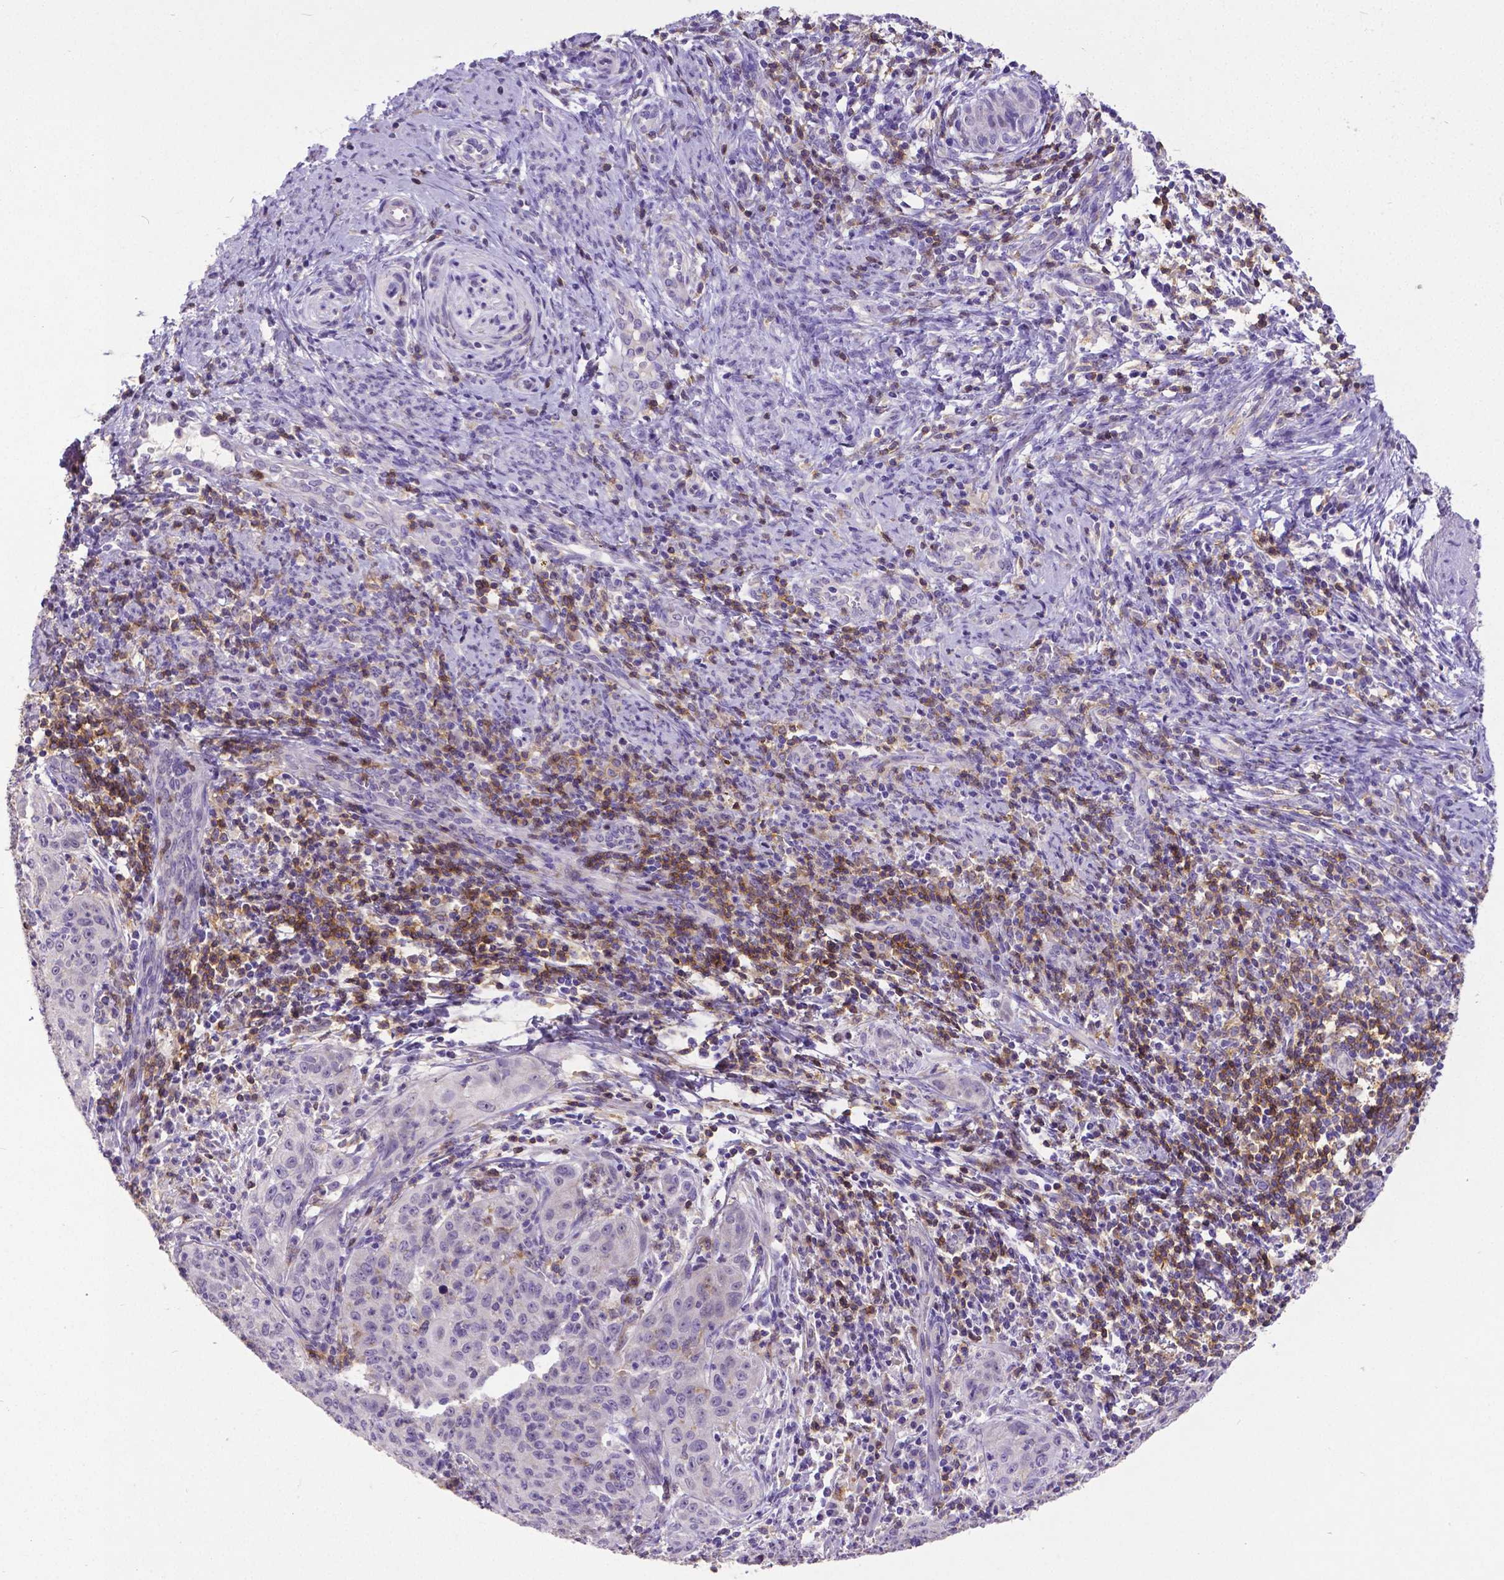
{"staining": {"intensity": "negative", "quantity": "none", "location": "none"}, "tissue": "cervical cancer", "cell_type": "Tumor cells", "image_type": "cancer", "snomed": [{"axis": "morphology", "description": "Squamous cell carcinoma, NOS"}, {"axis": "topography", "description": "Cervix"}], "caption": "High magnification brightfield microscopy of cervical cancer stained with DAB (brown) and counterstained with hematoxylin (blue): tumor cells show no significant staining.", "gene": "CD4", "patient": {"sex": "female", "age": 30}}